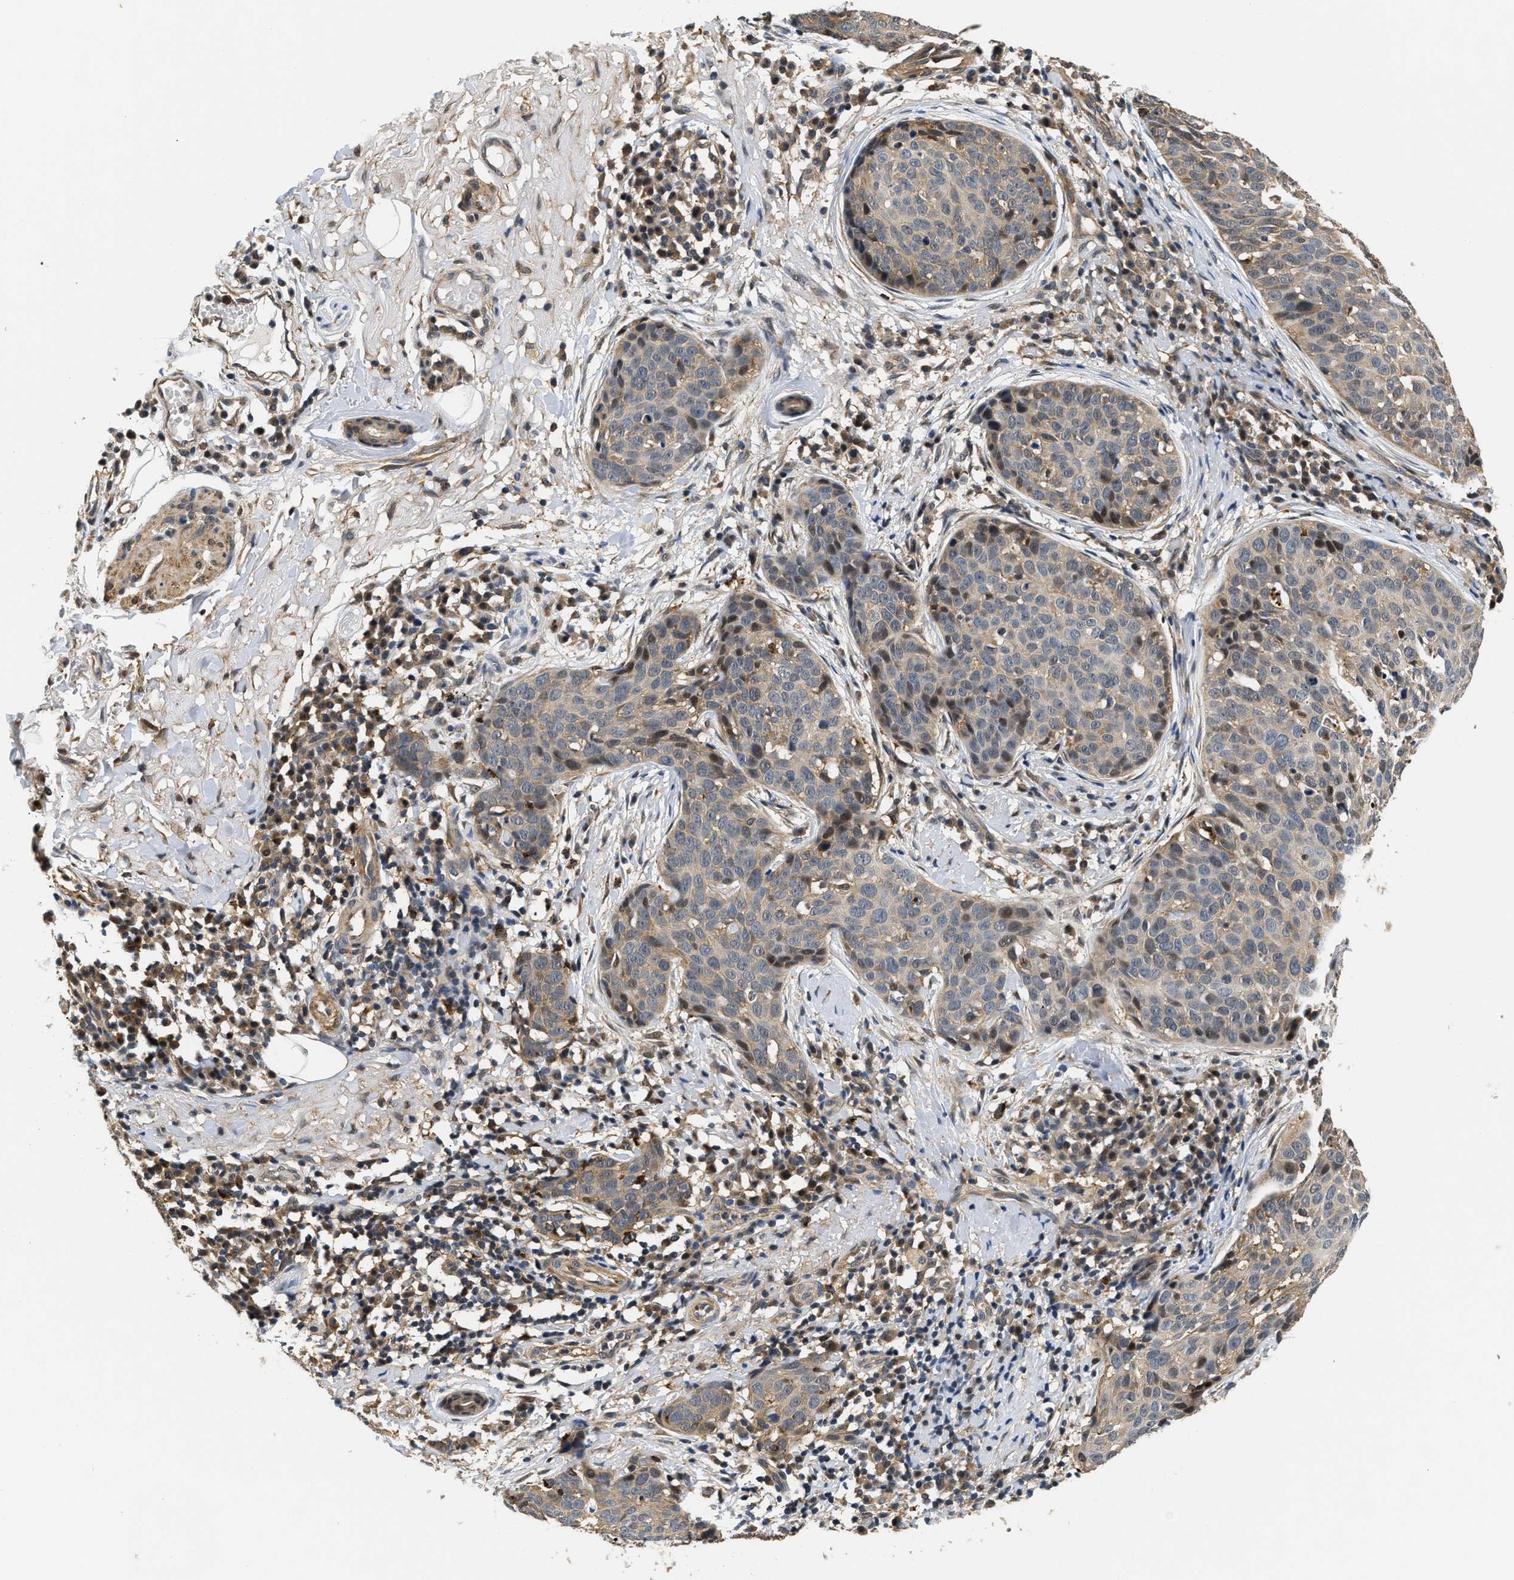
{"staining": {"intensity": "moderate", "quantity": "<25%", "location": "nuclear"}, "tissue": "skin cancer", "cell_type": "Tumor cells", "image_type": "cancer", "snomed": [{"axis": "morphology", "description": "Squamous cell carcinoma in situ, NOS"}, {"axis": "morphology", "description": "Squamous cell carcinoma, NOS"}, {"axis": "topography", "description": "Skin"}], "caption": "Tumor cells reveal low levels of moderate nuclear positivity in about <25% of cells in skin cancer (squamous cell carcinoma in situ).", "gene": "LARP6", "patient": {"sex": "male", "age": 93}}